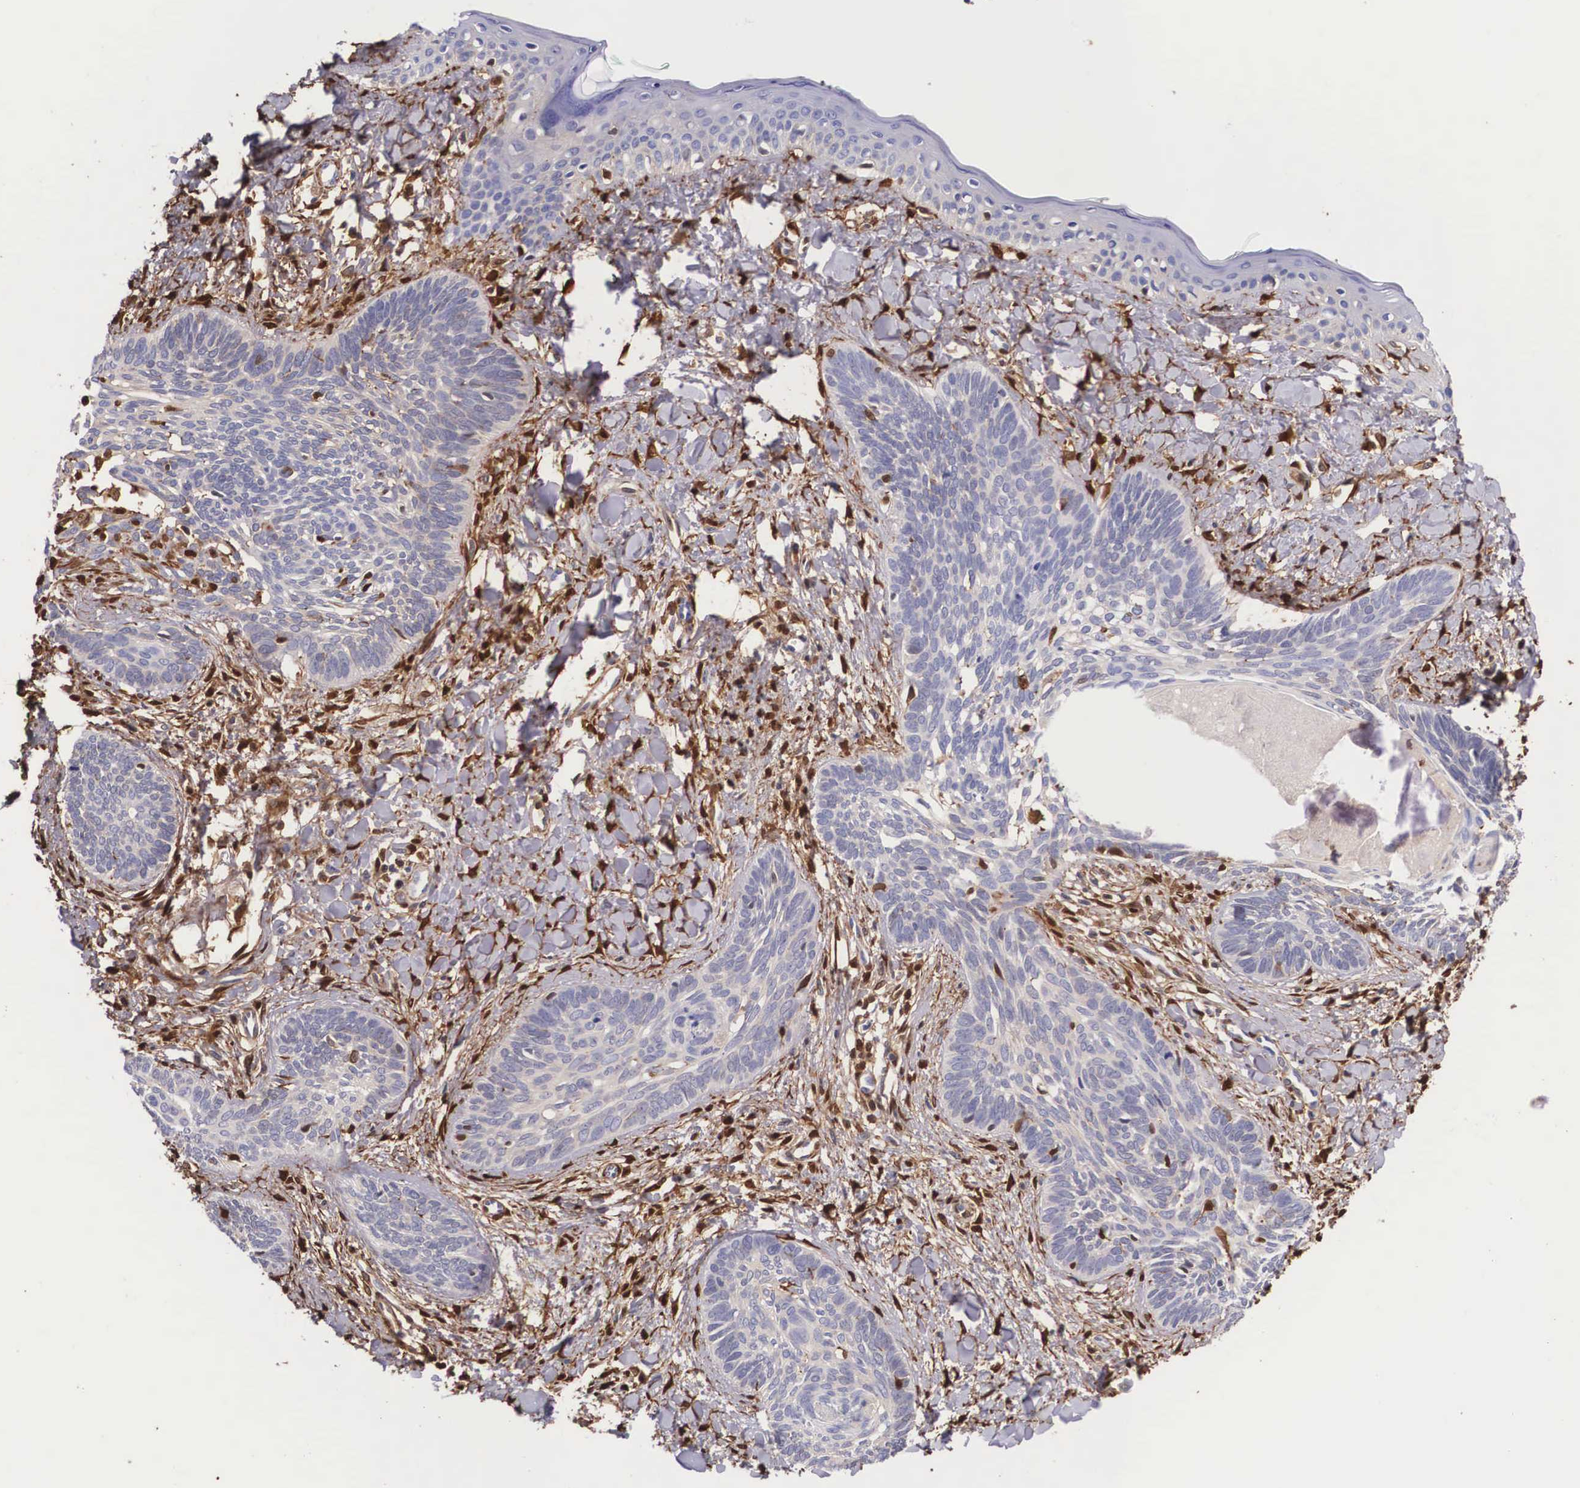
{"staining": {"intensity": "negative", "quantity": "none", "location": "none"}, "tissue": "skin cancer", "cell_type": "Tumor cells", "image_type": "cancer", "snomed": [{"axis": "morphology", "description": "Basal cell carcinoma"}, {"axis": "topography", "description": "Skin"}], "caption": "Skin cancer was stained to show a protein in brown. There is no significant expression in tumor cells. (Stains: DAB (3,3'-diaminobenzidine) IHC with hematoxylin counter stain, Microscopy: brightfield microscopy at high magnification).", "gene": "LGALS1", "patient": {"sex": "female", "age": 81}}